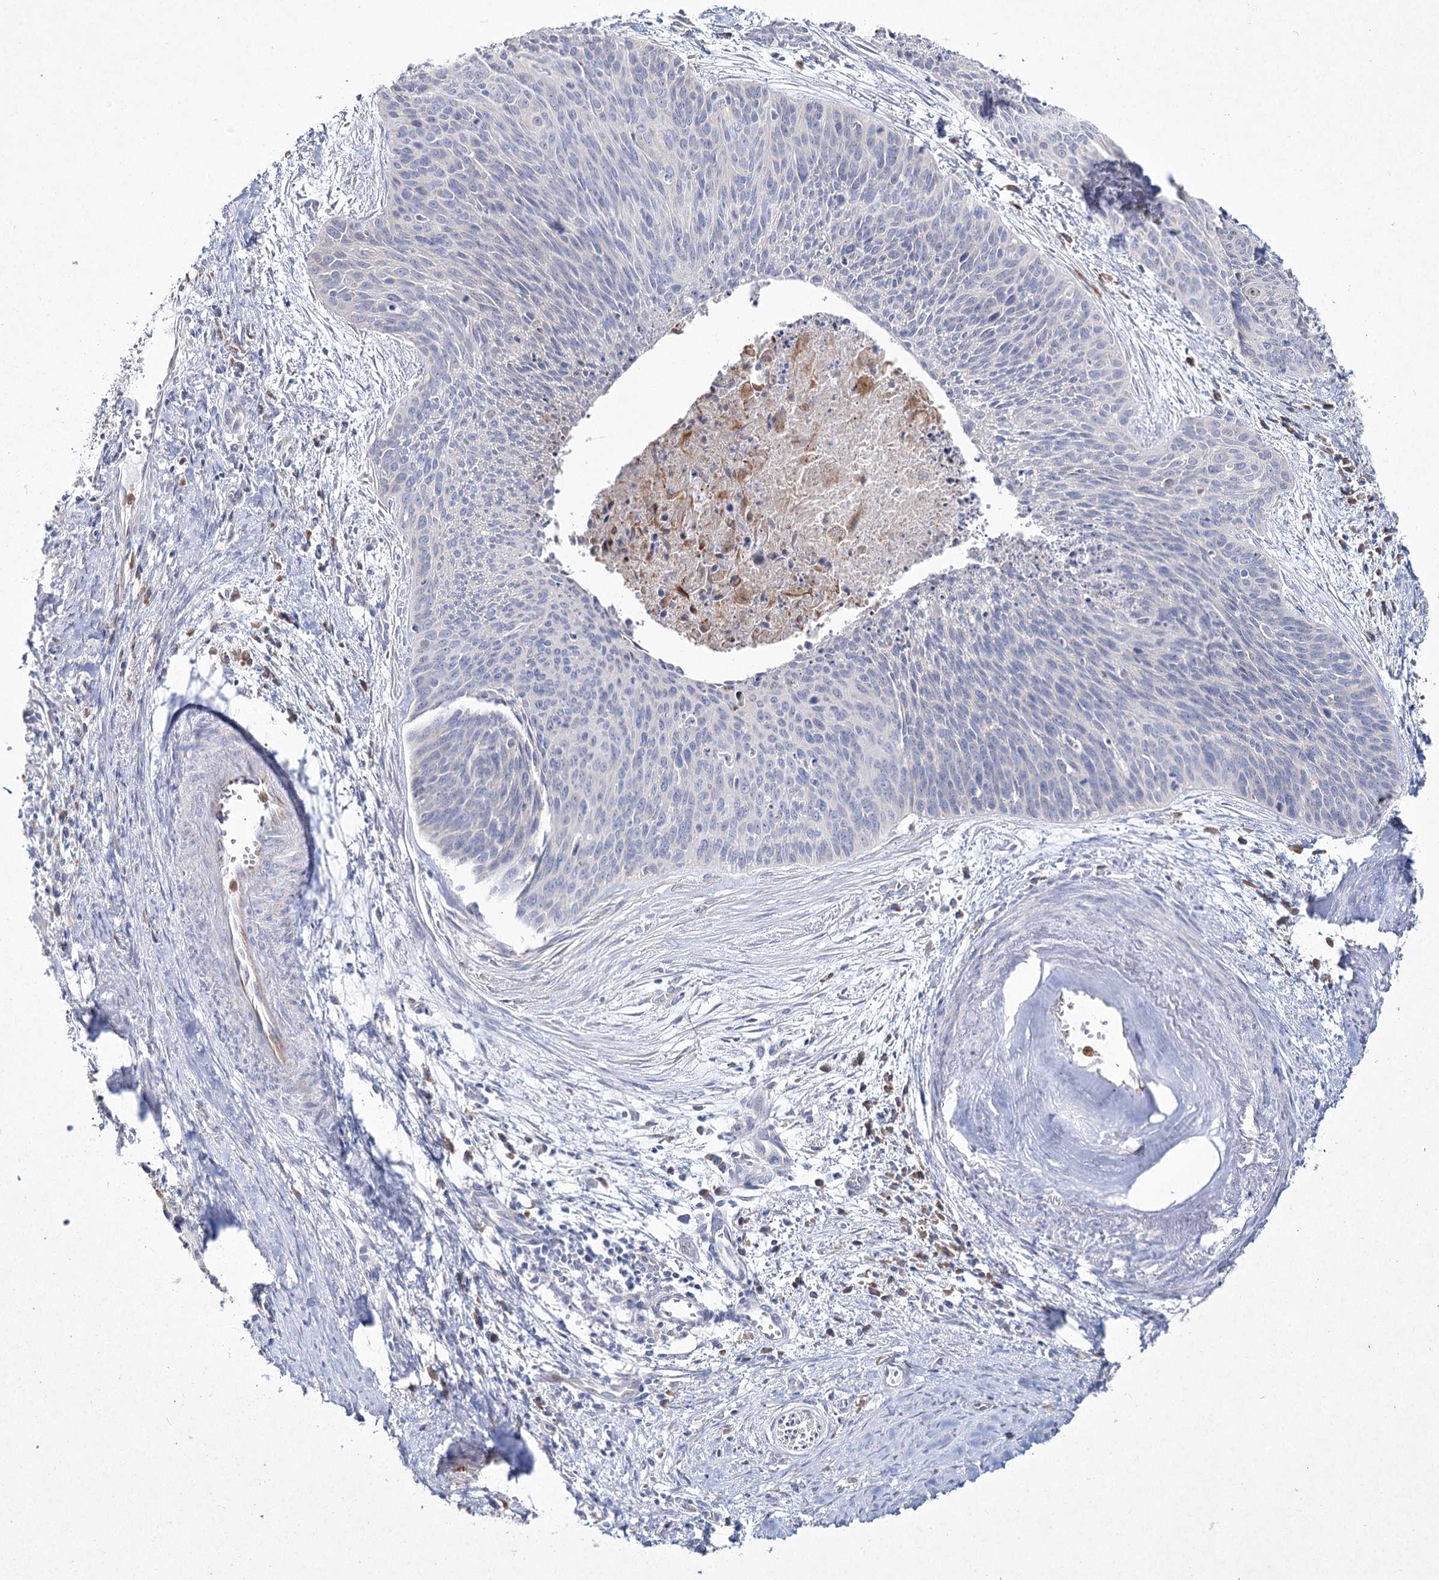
{"staining": {"intensity": "negative", "quantity": "none", "location": "none"}, "tissue": "cervical cancer", "cell_type": "Tumor cells", "image_type": "cancer", "snomed": [{"axis": "morphology", "description": "Squamous cell carcinoma, NOS"}, {"axis": "topography", "description": "Cervix"}], "caption": "A high-resolution image shows immunohistochemistry staining of cervical cancer, which exhibits no significant positivity in tumor cells.", "gene": "NIPAL4", "patient": {"sex": "female", "age": 55}}